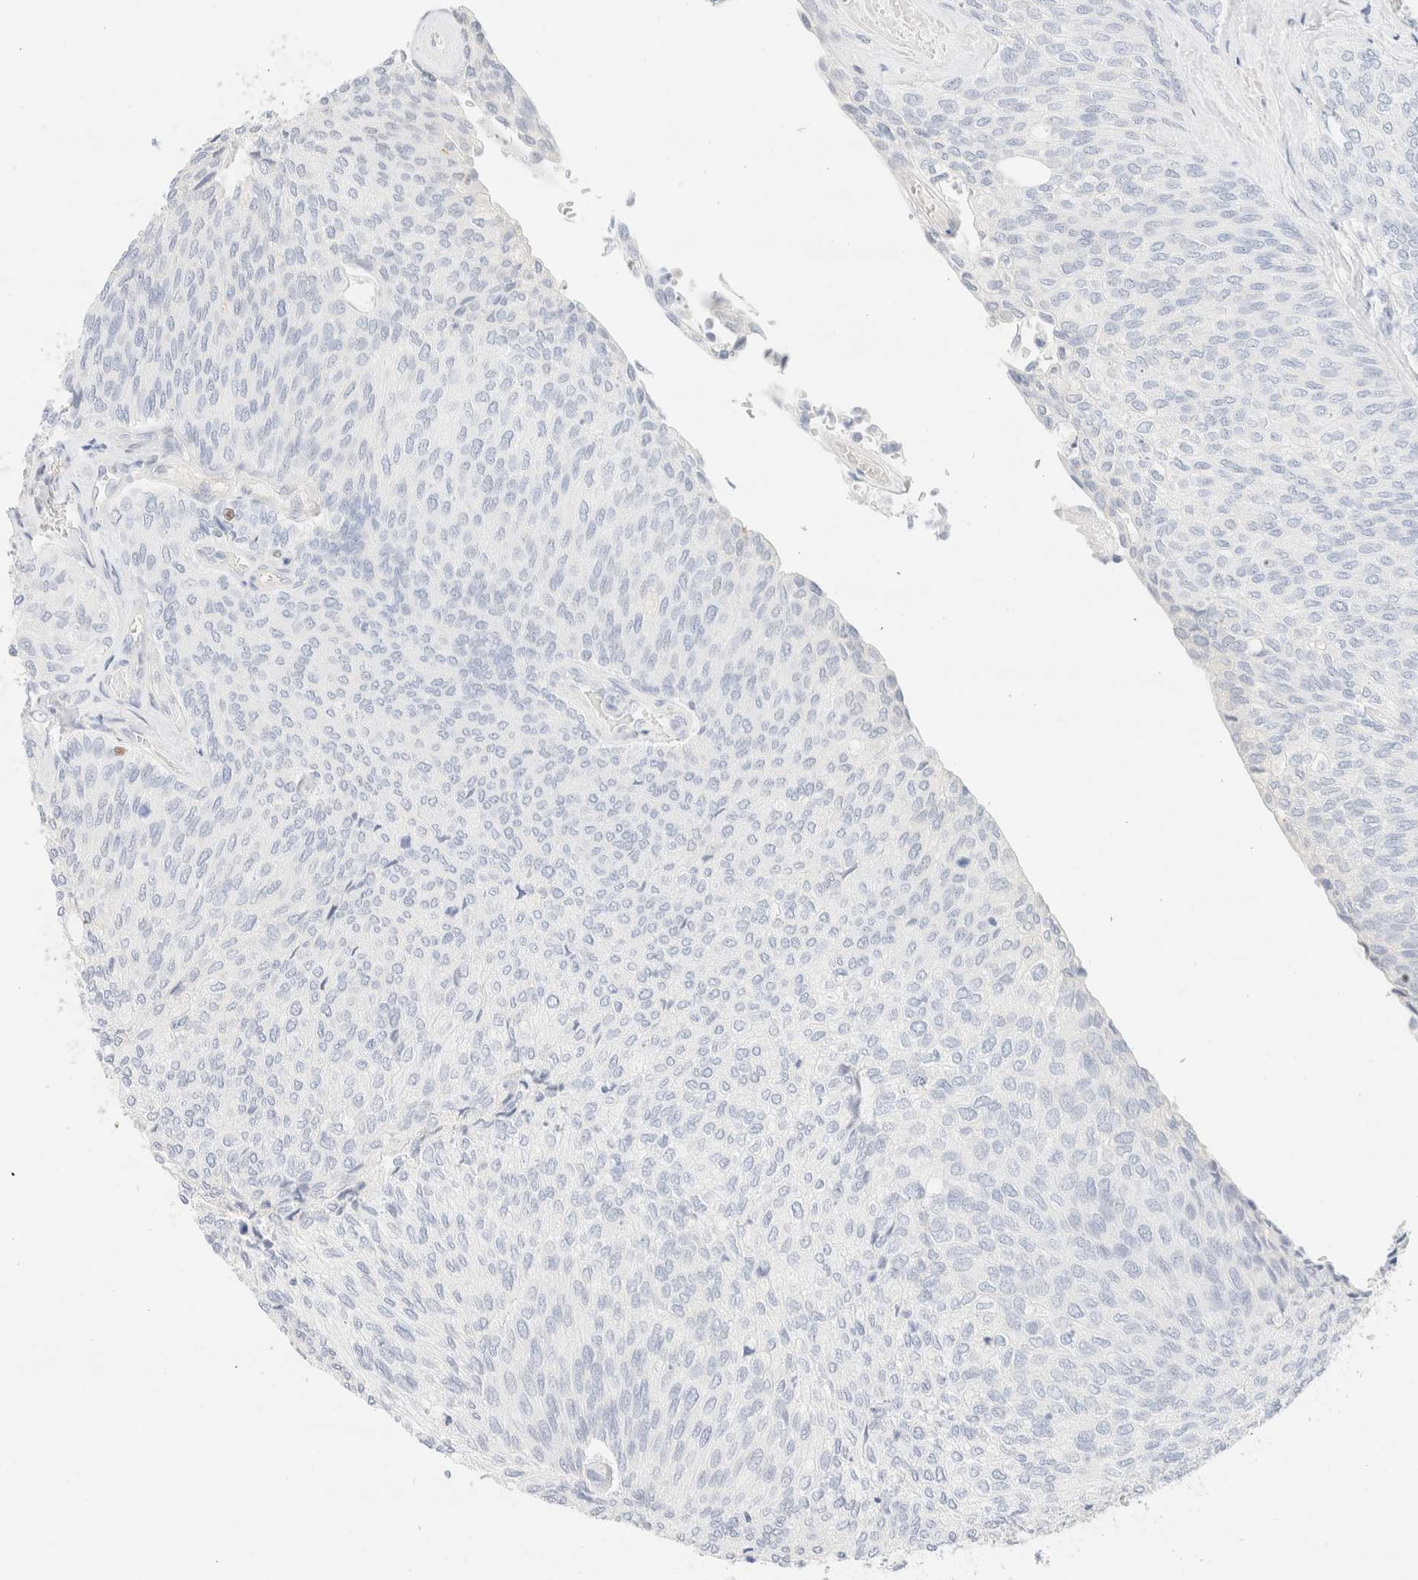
{"staining": {"intensity": "weak", "quantity": "<25%", "location": "nuclear"}, "tissue": "urothelial cancer", "cell_type": "Tumor cells", "image_type": "cancer", "snomed": [{"axis": "morphology", "description": "Urothelial carcinoma, Low grade"}, {"axis": "topography", "description": "Urinary bladder"}], "caption": "Immunohistochemistry histopathology image of urothelial carcinoma (low-grade) stained for a protein (brown), which reveals no expression in tumor cells. Nuclei are stained in blue.", "gene": "IKZF3", "patient": {"sex": "female", "age": 79}}